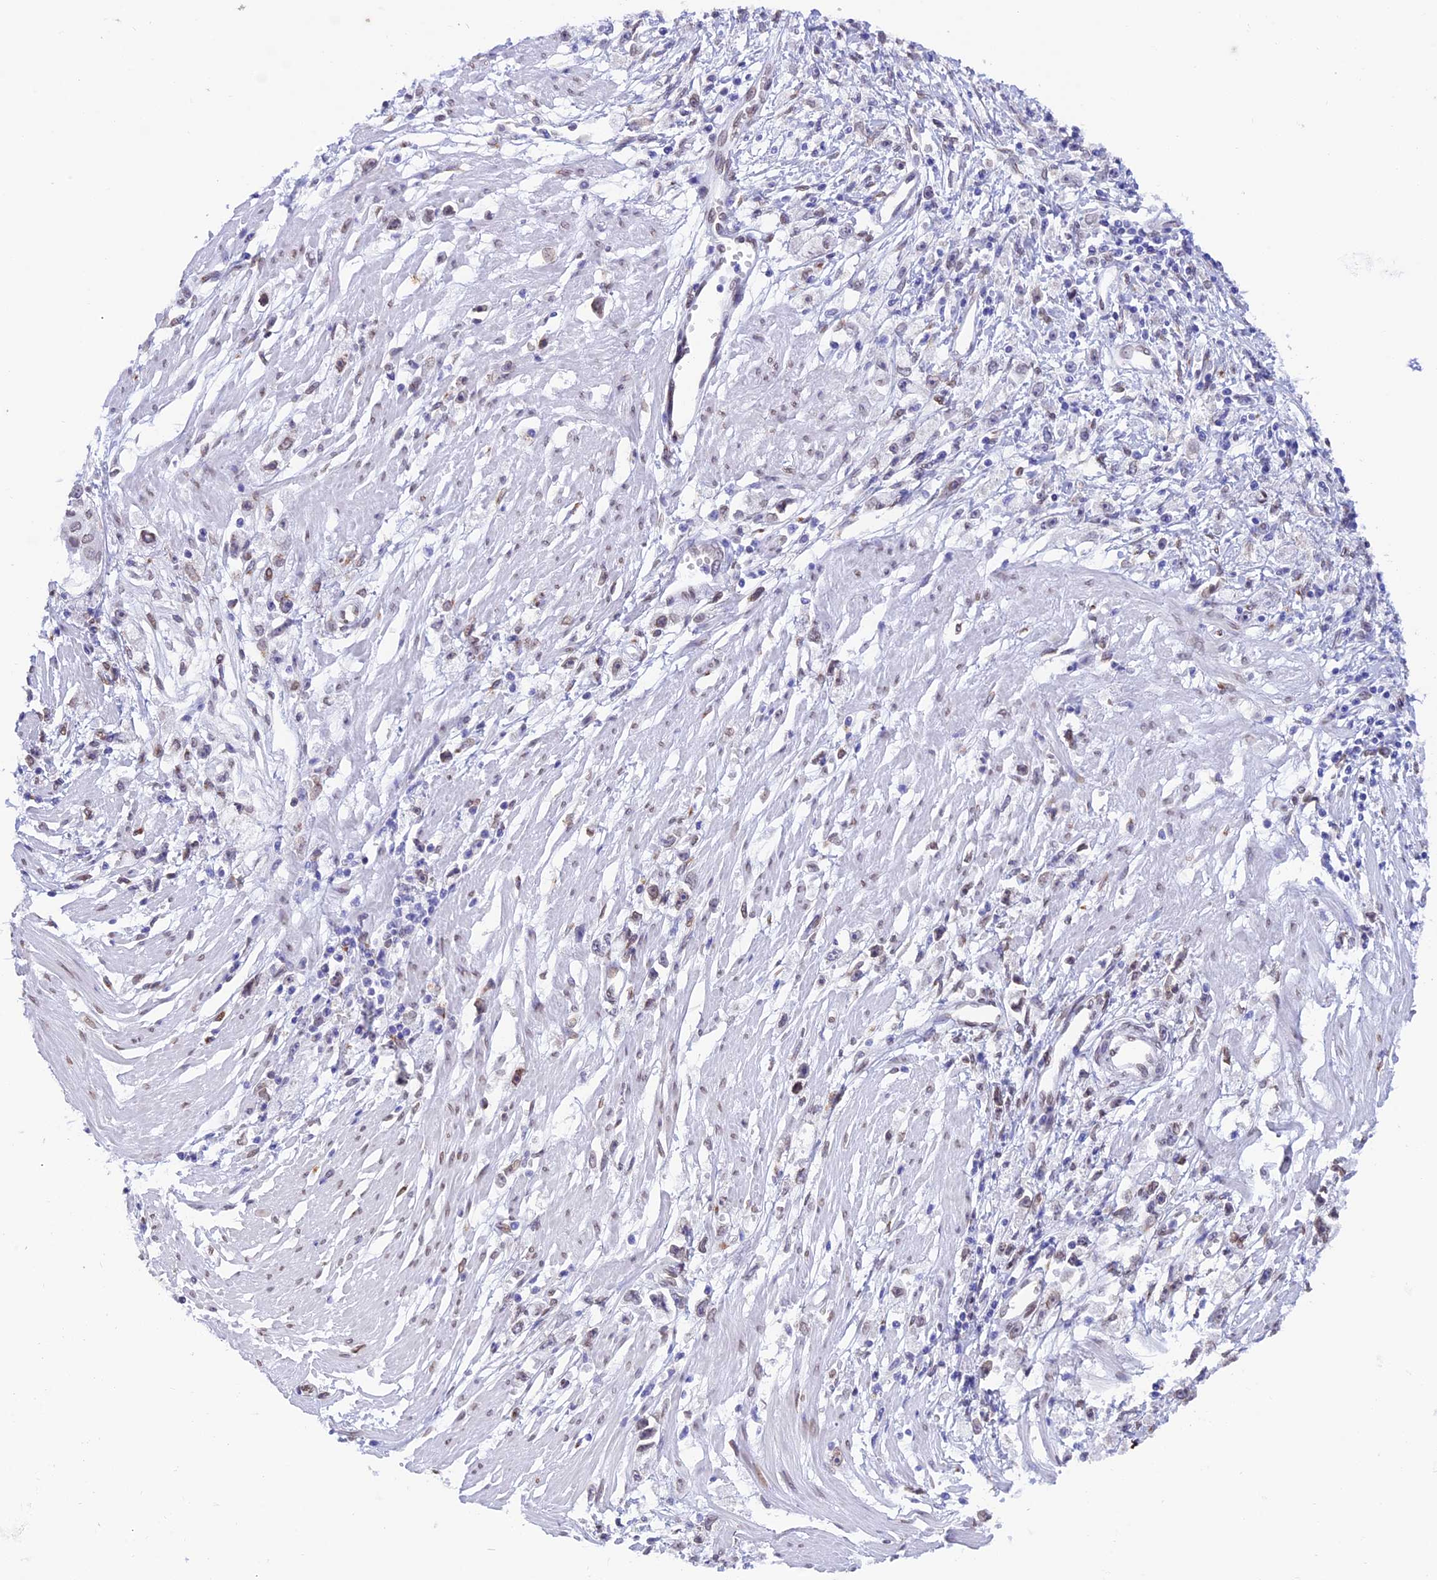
{"staining": {"intensity": "negative", "quantity": "none", "location": "none"}, "tissue": "stomach cancer", "cell_type": "Tumor cells", "image_type": "cancer", "snomed": [{"axis": "morphology", "description": "Adenocarcinoma, NOS"}, {"axis": "topography", "description": "Stomach"}], "caption": "DAB immunohistochemical staining of stomach cancer exhibits no significant expression in tumor cells.", "gene": "TMPRSS7", "patient": {"sex": "female", "age": 59}}